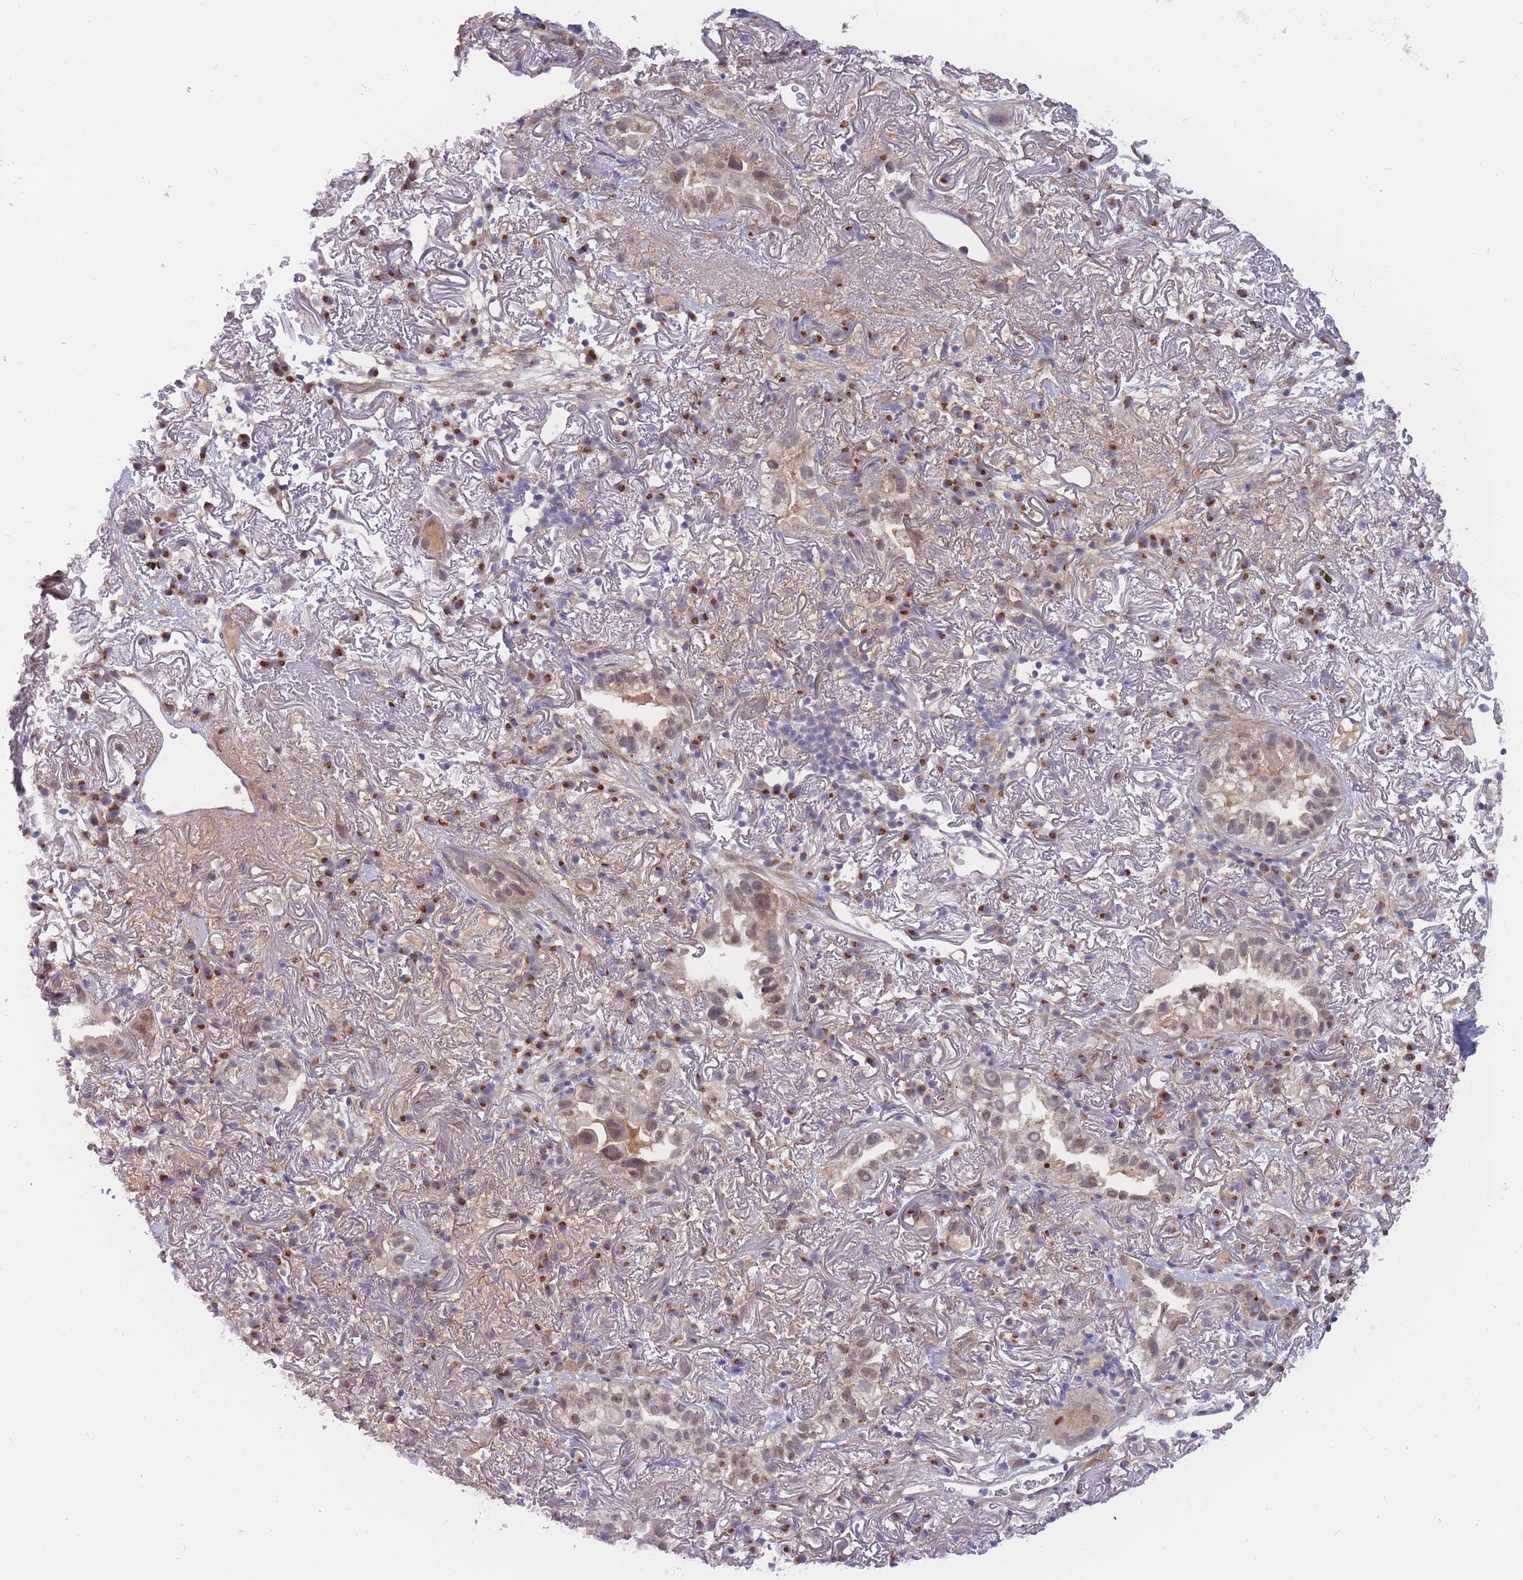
{"staining": {"intensity": "weak", "quantity": "<25%", "location": "cytoplasmic/membranous,nuclear"}, "tissue": "lung cancer", "cell_type": "Tumor cells", "image_type": "cancer", "snomed": [{"axis": "morphology", "description": "Adenocarcinoma, NOS"}, {"axis": "topography", "description": "Lung"}], "caption": "A high-resolution image shows immunohistochemistry staining of lung adenocarcinoma, which shows no significant staining in tumor cells.", "gene": "APOL4", "patient": {"sex": "female", "age": 69}}